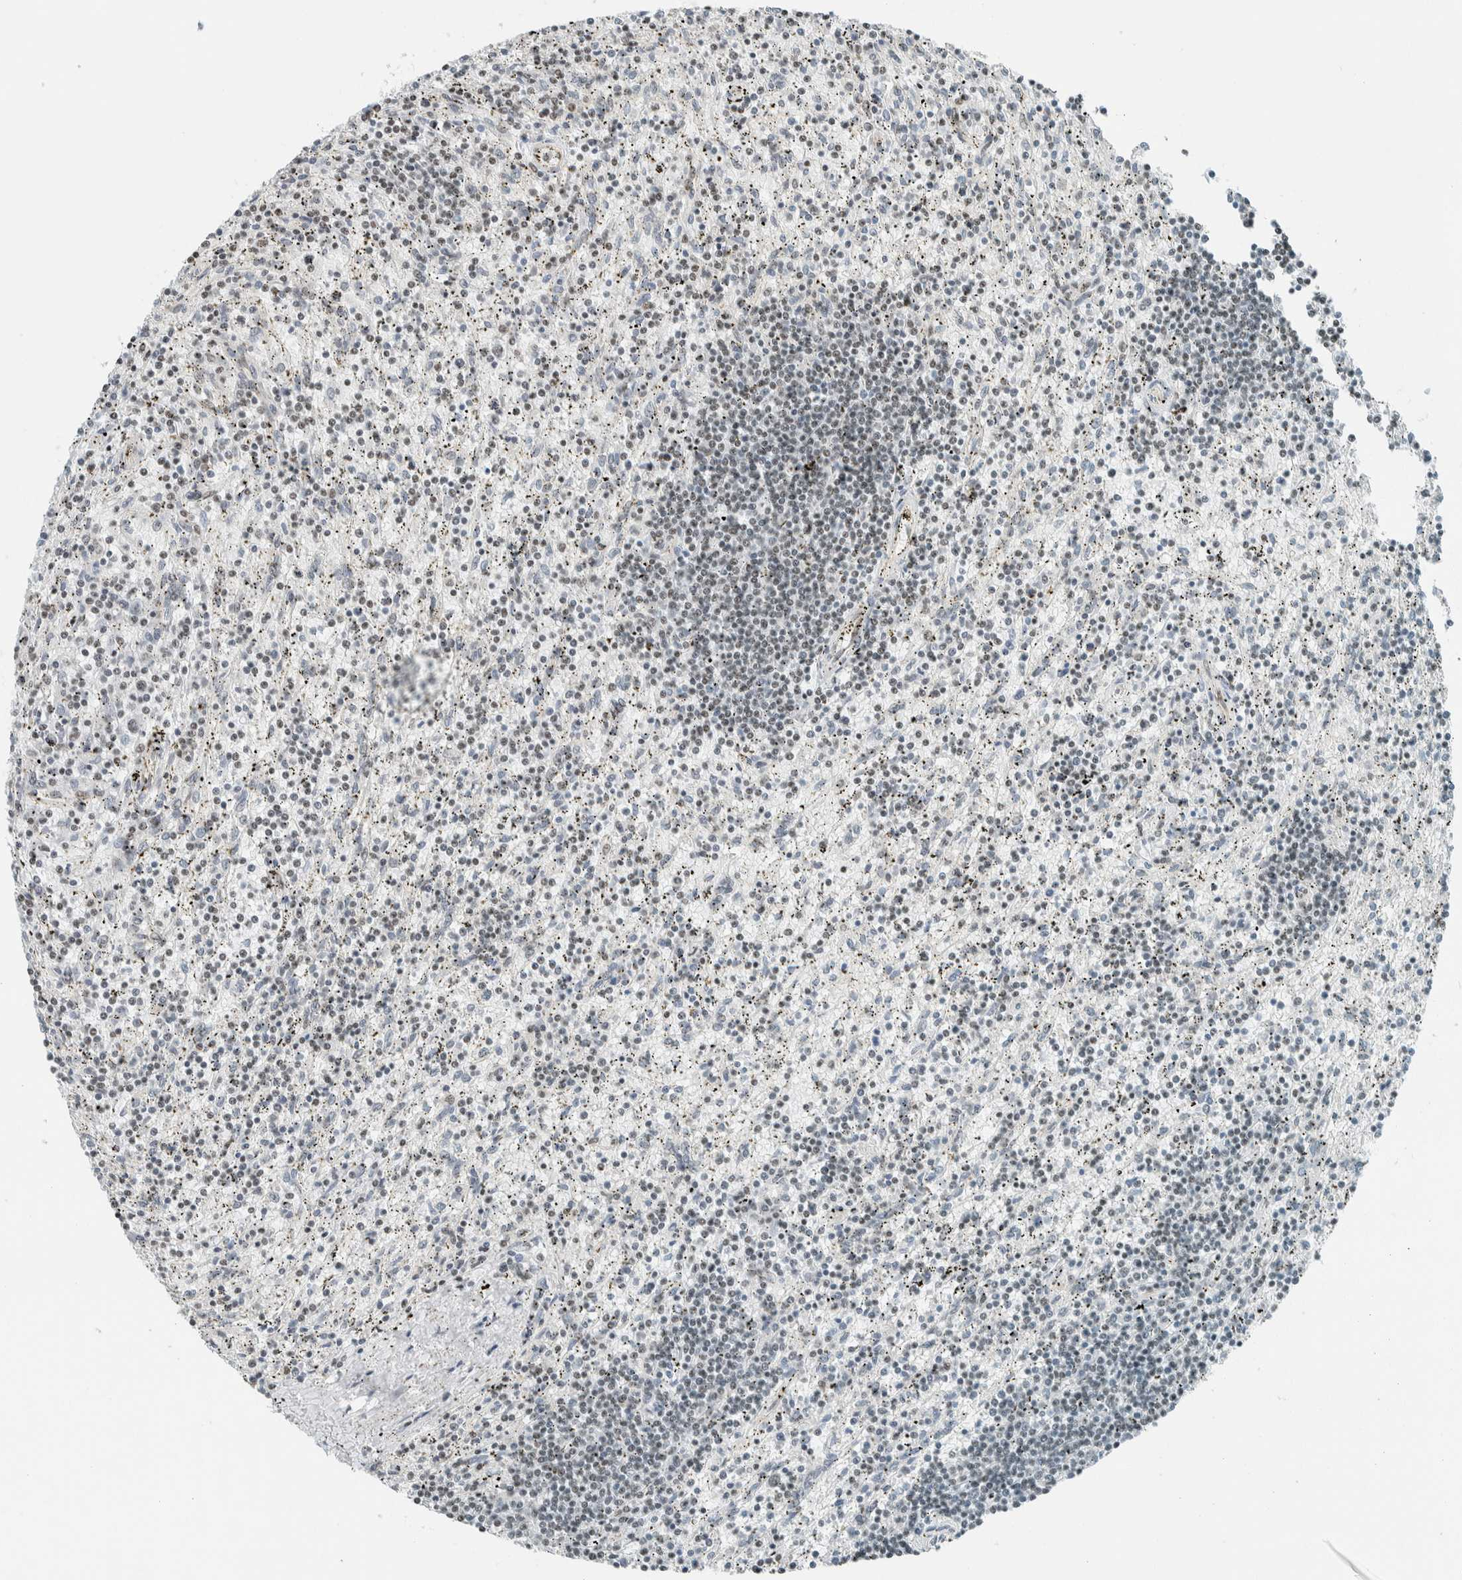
{"staining": {"intensity": "negative", "quantity": "none", "location": "none"}, "tissue": "lymphoma", "cell_type": "Tumor cells", "image_type": "cancer", "snomed": [{"axis": "morphology", "description": "Malignant lymphoma, non-Hodgkin's type, Low grade"}, {"axis": "topography", "description": "Spleen"}], "caption": "An image of human lymphoma is negative for staining in tumor cells.", "gene": "NIBAN2", "patient": {"sex": "male", "age": 76}}